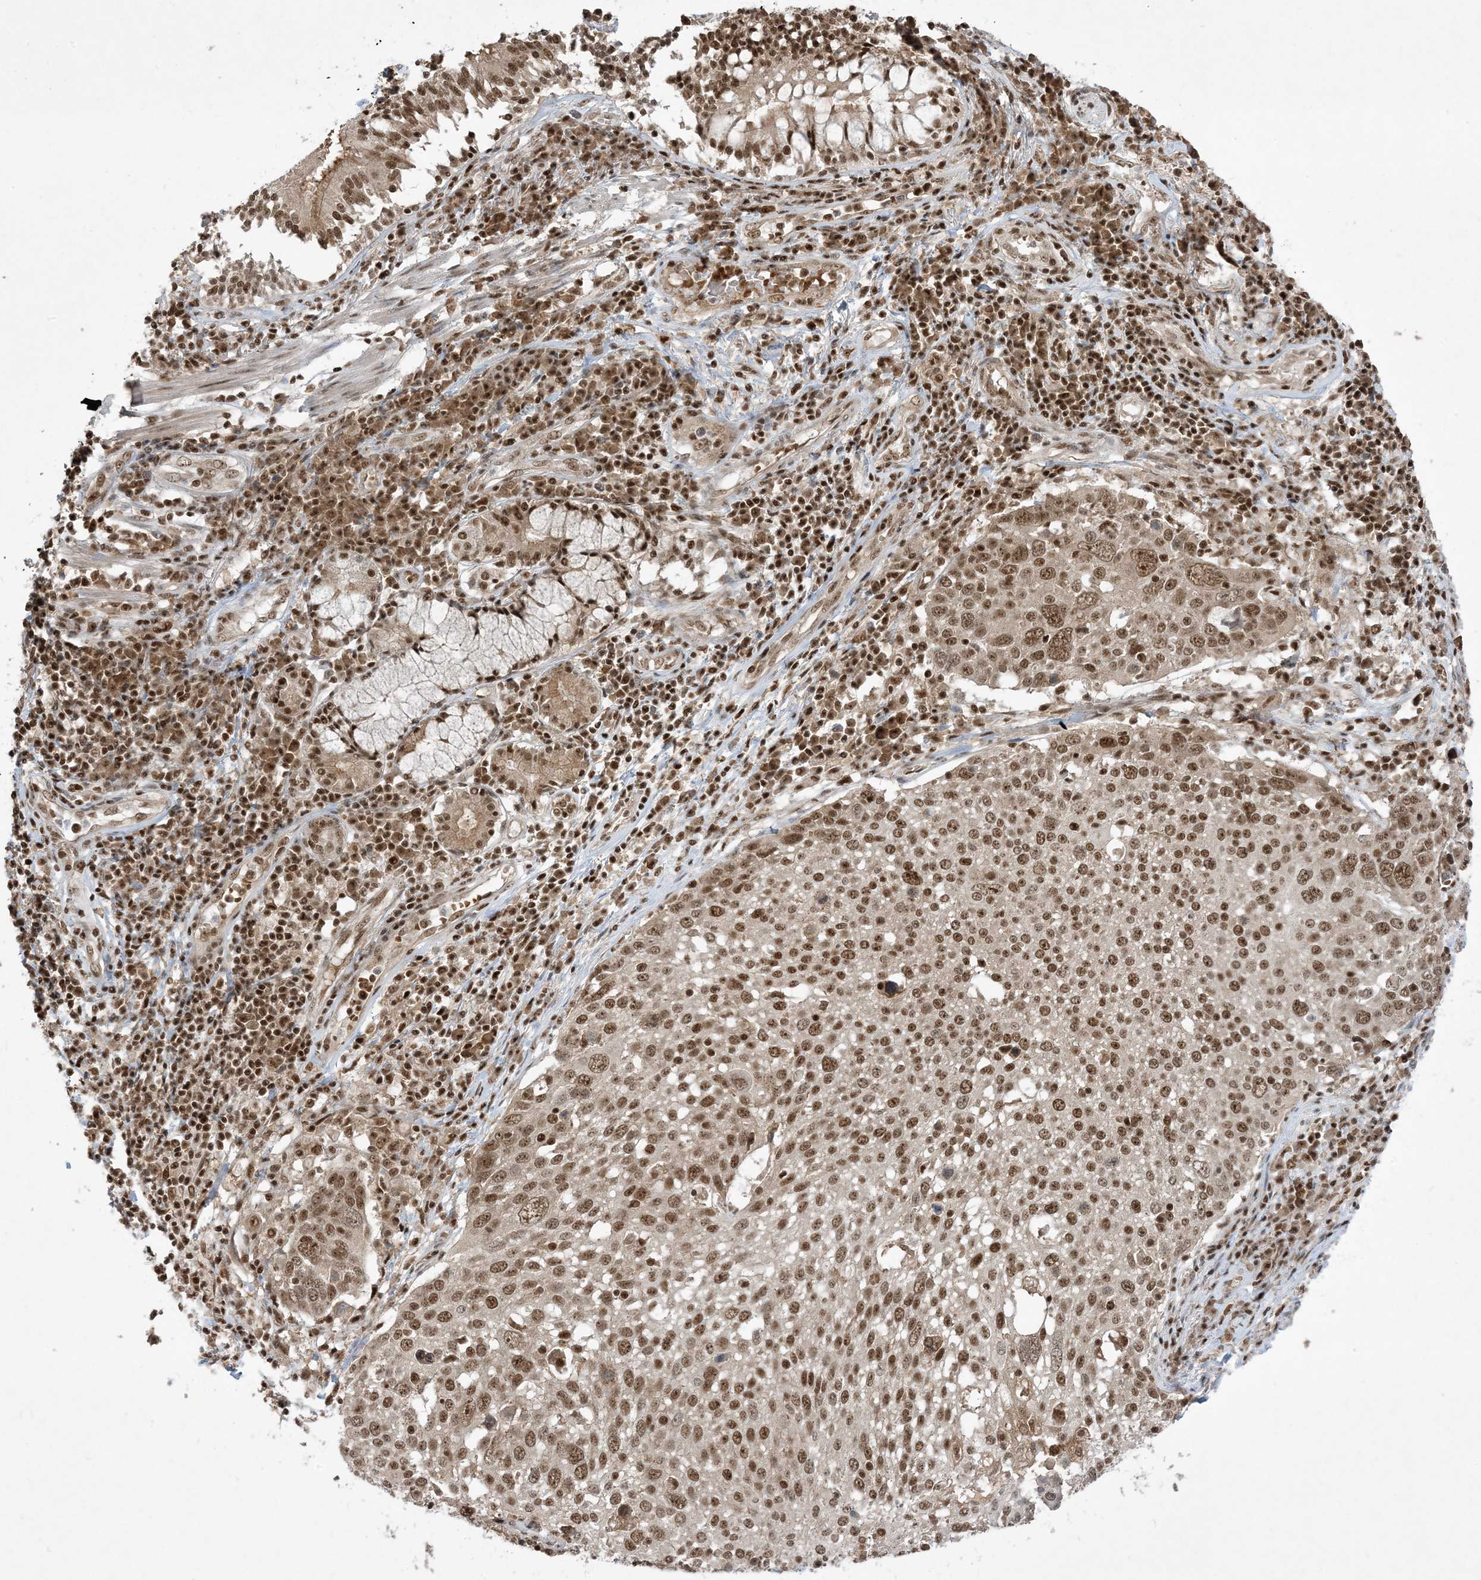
{"staining": {"intensity": "moderate", "quantity": ">75%", "location": "nuclear"}, "tissue": "lung cancer", "cell_type": "Tumor cells", "image_type": "cancer", "snomed": [{"axis": "morphology", "description": "Squamous cell carcinoma, NOS"}, {"axis": "topography", "description": "Lung"}], "caption": "Tumor cells show medium levels of moderate nuclear positivity in about >75% of cells in human squamous cell carcinoma (lung). (brown staining indicates protein expression, while blue staining denotes nuclei).", "gene": "PPIL2", "patient": {"sex": "male", "age": 65}}